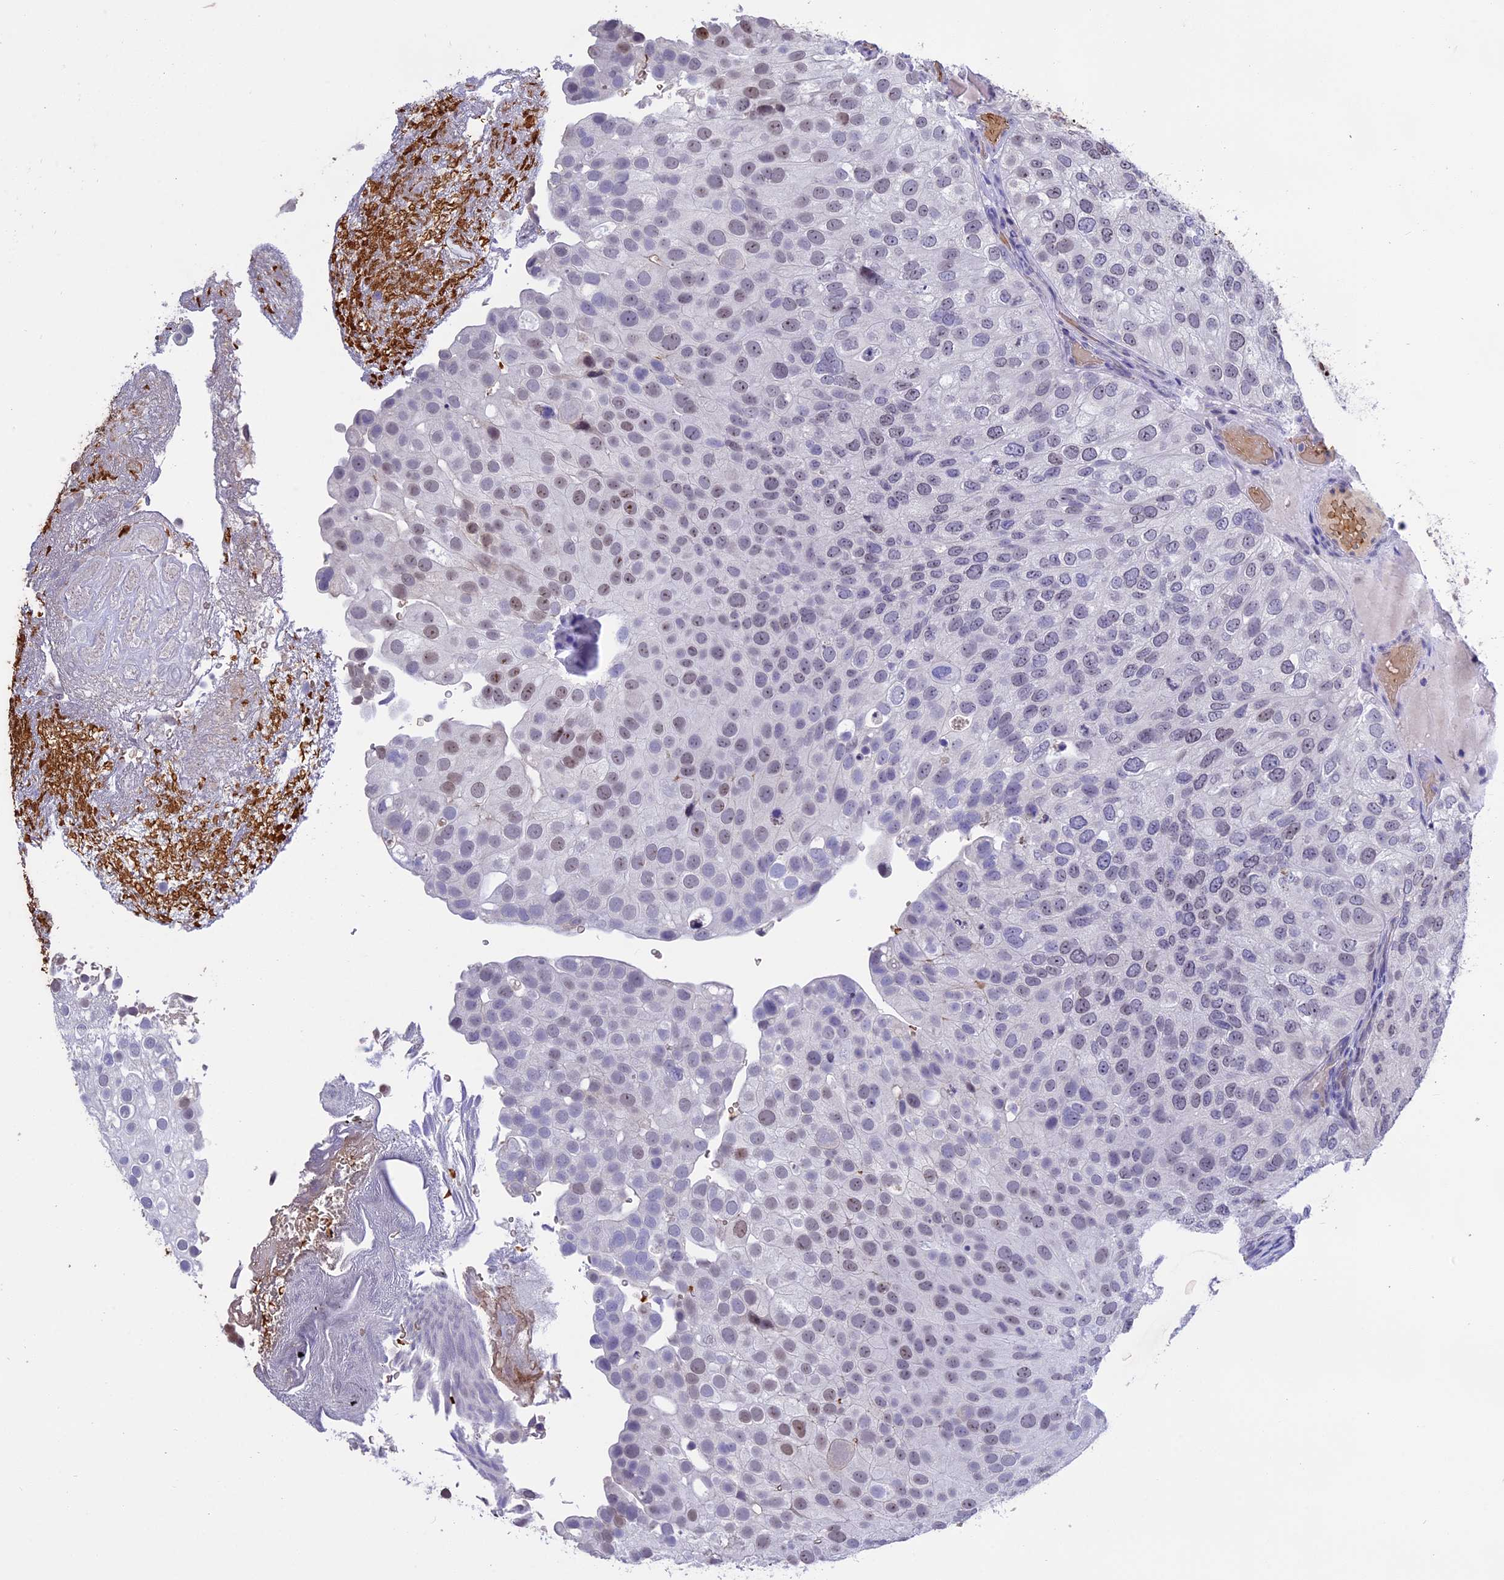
{"staining": {"intensity": "weak", "quantity": "<25%", "location": "nuclear"}, "tissue": "urothelial cancer", "cell_type": "Tumor cells", "image_type": "cancer", "snomed": [{"axis": "morphology", "description": "Urothelial carcinoma, Low grade"}, {"axis": "topography", "description": "Urinary bladder"}], "caption": "An image of human urothelial cancer is negative for staining in tumor cells.", "gene": "KNOP1", "patient": {"sex": "male", "age": 78}}